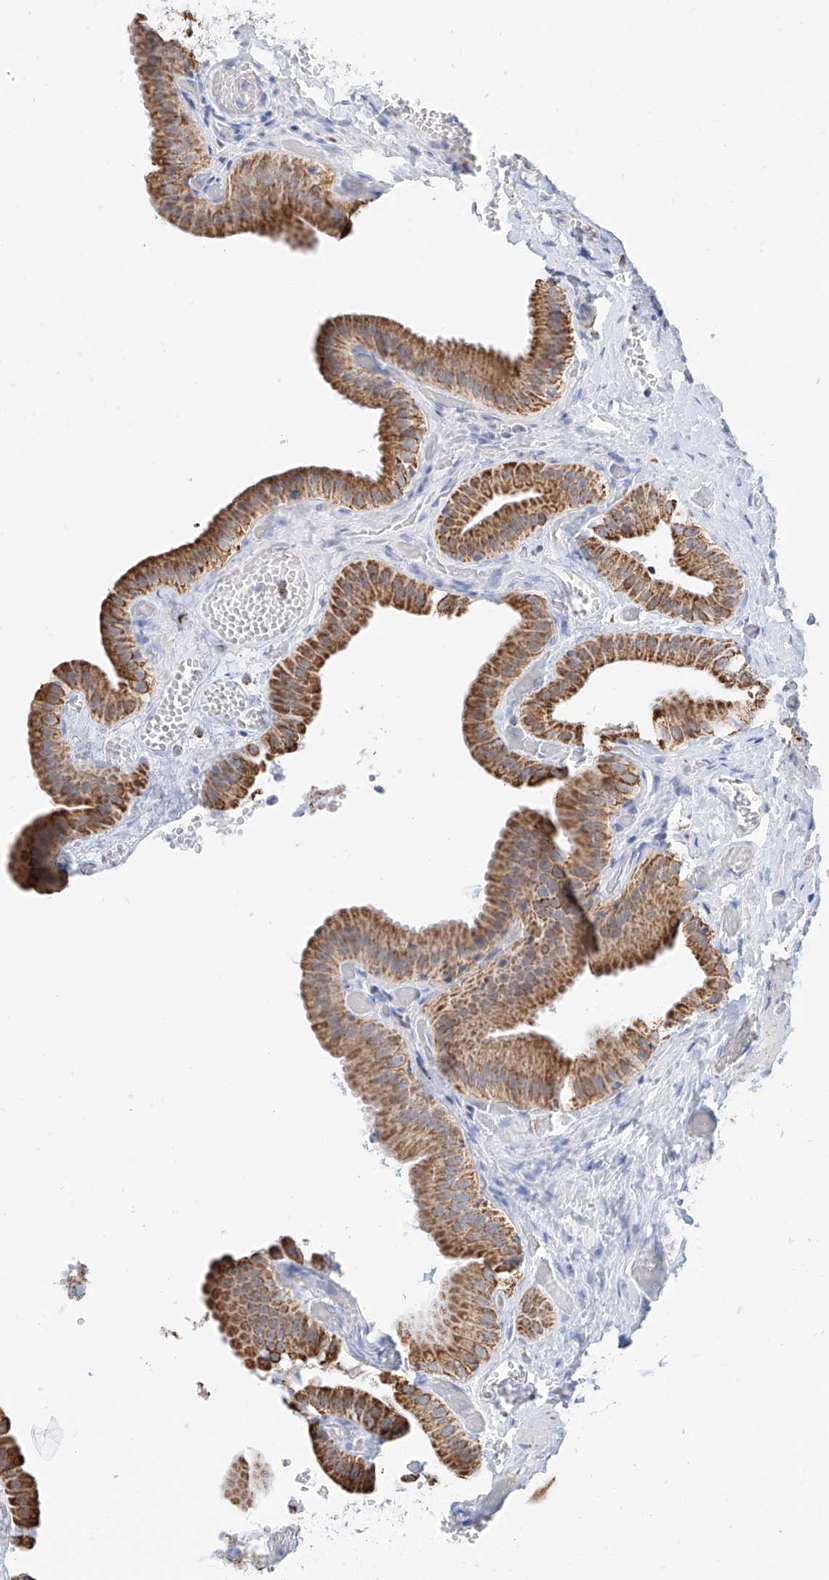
{"staining": {"intensity": "moderate", "quantity": ">75%", "location": "cytoplasmic/membranous"}, "tissue": "gallbladder", "cell_type": "Glandular cells", "image_type": "normal", "snomed": [{"axis": "morphology", "description": "Normal tissue, NOS"}, {"axis": "topography", "description": "Gallbladder"}], "caption": "A medium amount of moderate cytoplasmic/membranous staining is present in approximately >75% of glandular cells in unremarkable gallbladder.", "gene": "NALCN", "patient": {"sex": "female", "age": 64}}